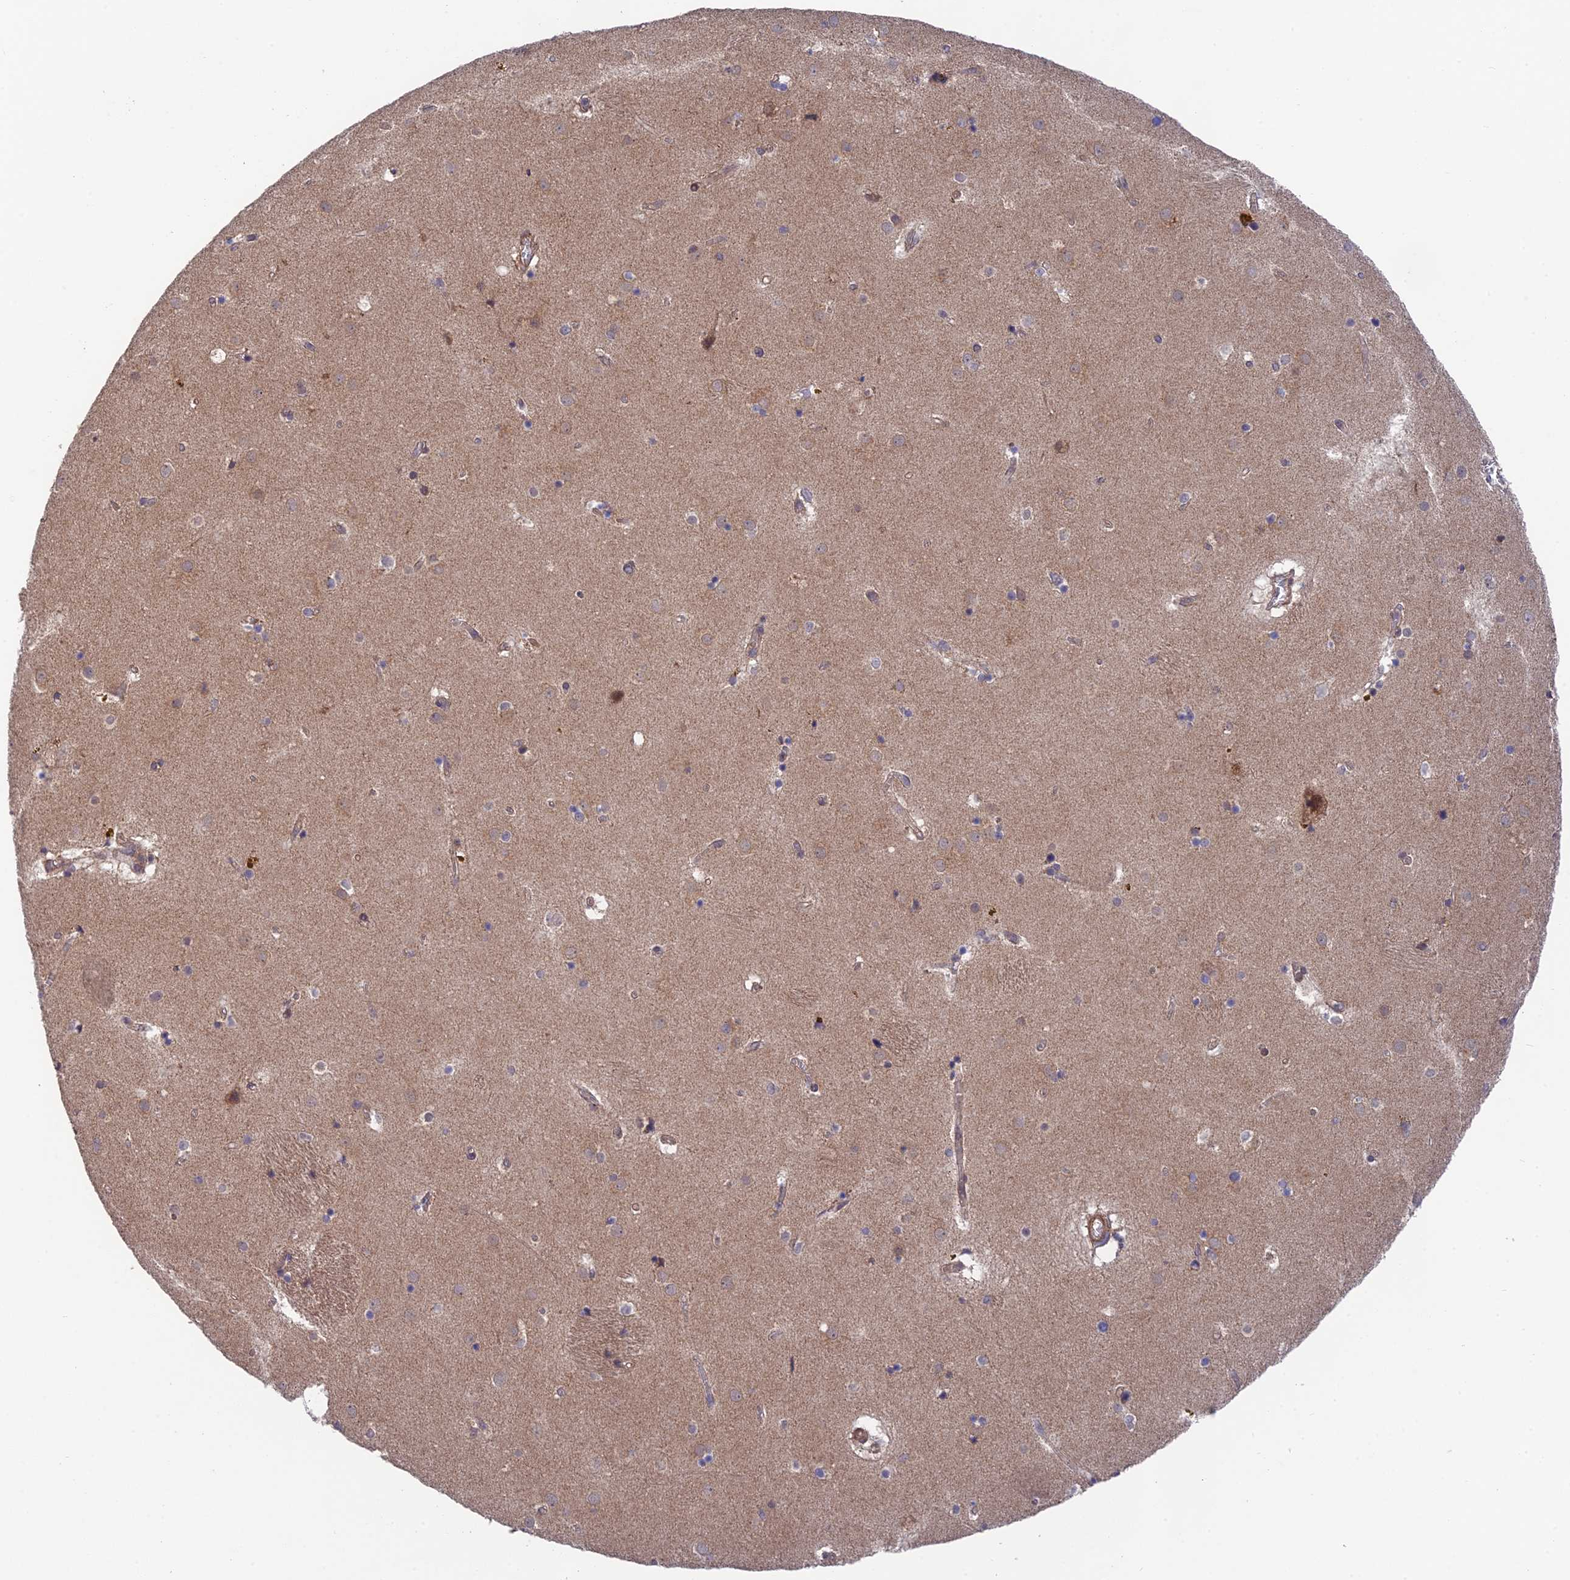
{"staining": {"intensity": "weak", "quantity": "<25%", "location": "cytoplasmic/membranous"}, "tissue": "caudate", "cell_type": "Glial cells", "image_type": "normal", "snomed": [{"axis": "morphology", "description": "Normal tissue, NOS"}, {"axis": "topography", "description": "Lateral ventricle wall"}], "caption": "Image shows no significant protein expression in glial cells of benign caudate. The staining was performed using DAB (3,3'-diaminobenzidine) to visualize the protein expression in brown, while the nuclei were stained in blue with hematoxylin (Magnification: 20x).", "gene": "UROS", "patient": {"sex": "male", "age": 70}}